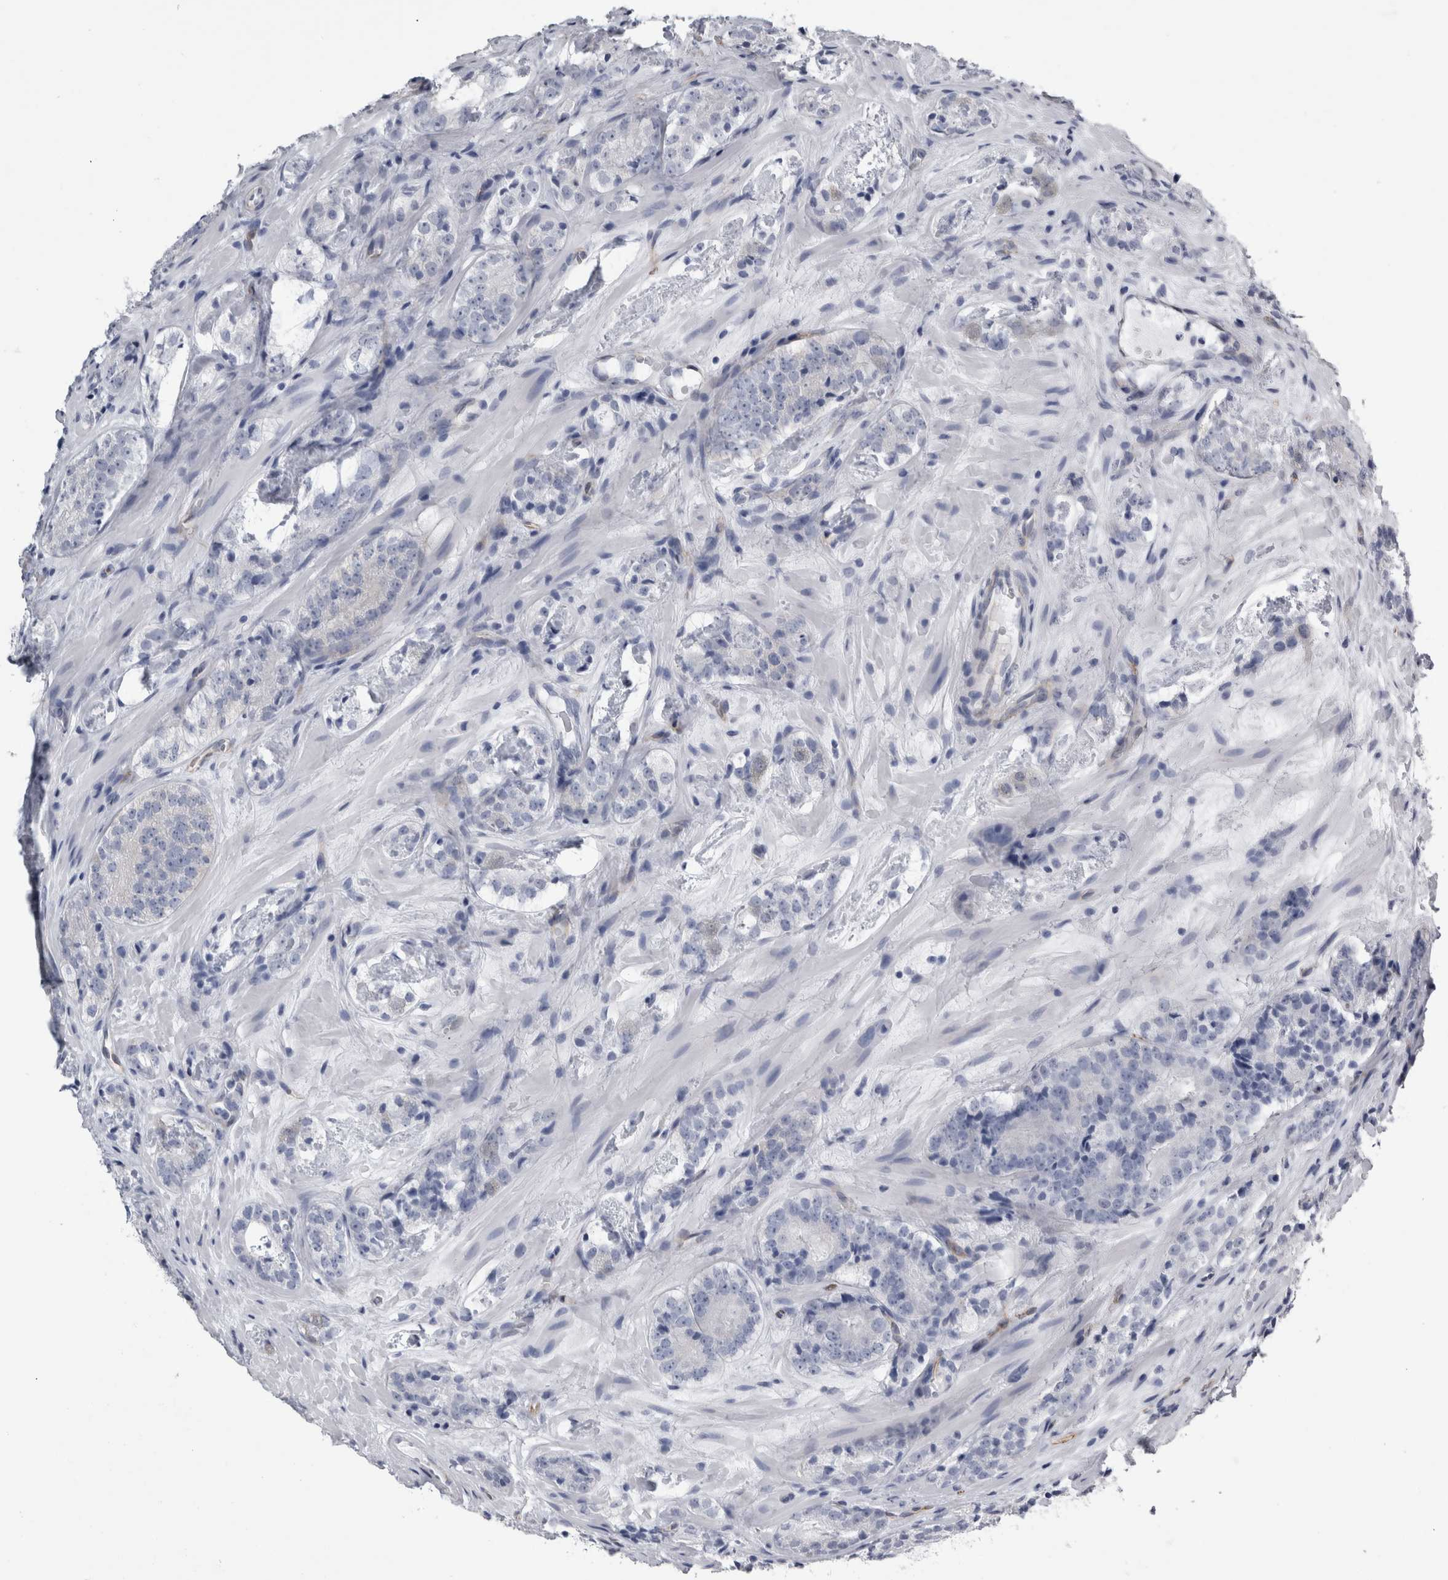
{"staining": {"intensity": "negative", "quantity": "none", "location": "none"}, "tissue": "prostate cancer", "cell_type": "Tumor cells", "image_type": "cancer", "snomed": [{"axis": "morphology", "description": "Adenocarcinoma, High grade"}, {"axis": "topography", "description": "Prostate"}], "caption": "Prostate cancer (adenocarcinoma (high-grade)) stained for a protein using IHC exhibits no positivity tumor cells.", "gene": "VWDE", "patient": {"sex": "male", "age": 56}}